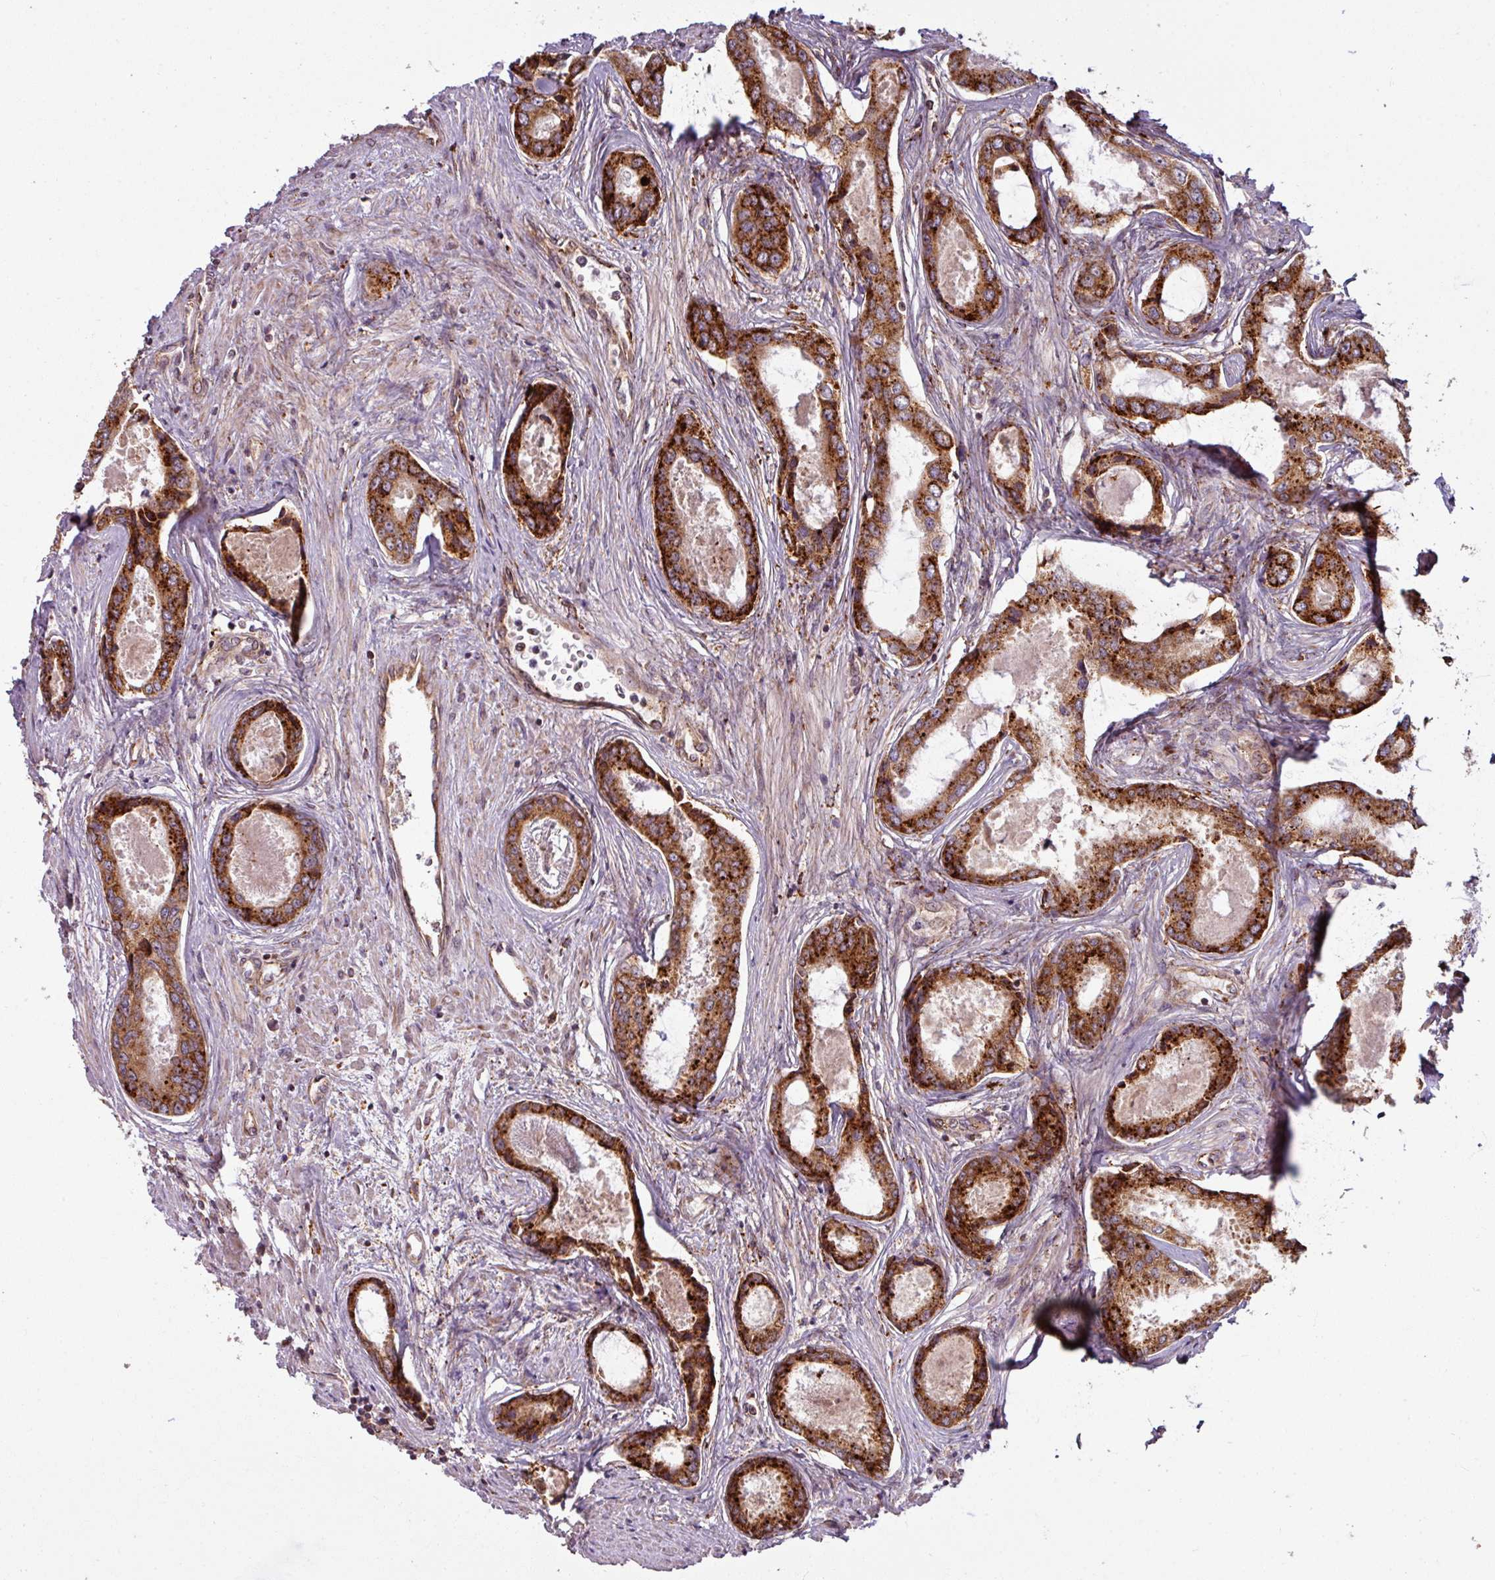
{"staining": {"intensity": "strong", "quantity": ">75%", "location": "cytoplasmic/membranous"}, "tissue": "prostate cancer", "cell_type": "Tumor cells", "image_type": "cancer", "snomed": [{"axis": "morphology", "description": "Adenocarcinoma, Low grade"}, {"axis": "topography", "description": "Prostate"}], "caption": "Prostate adenocarcinoma (low-grade) tissue shows strong cytoplasmic/membranous expression in about >75% of tumor cells (IHC, brightfield microscopy, high magnification).", "gene": "MAGT1", "patient": {"sex": "male", "age": 68}}